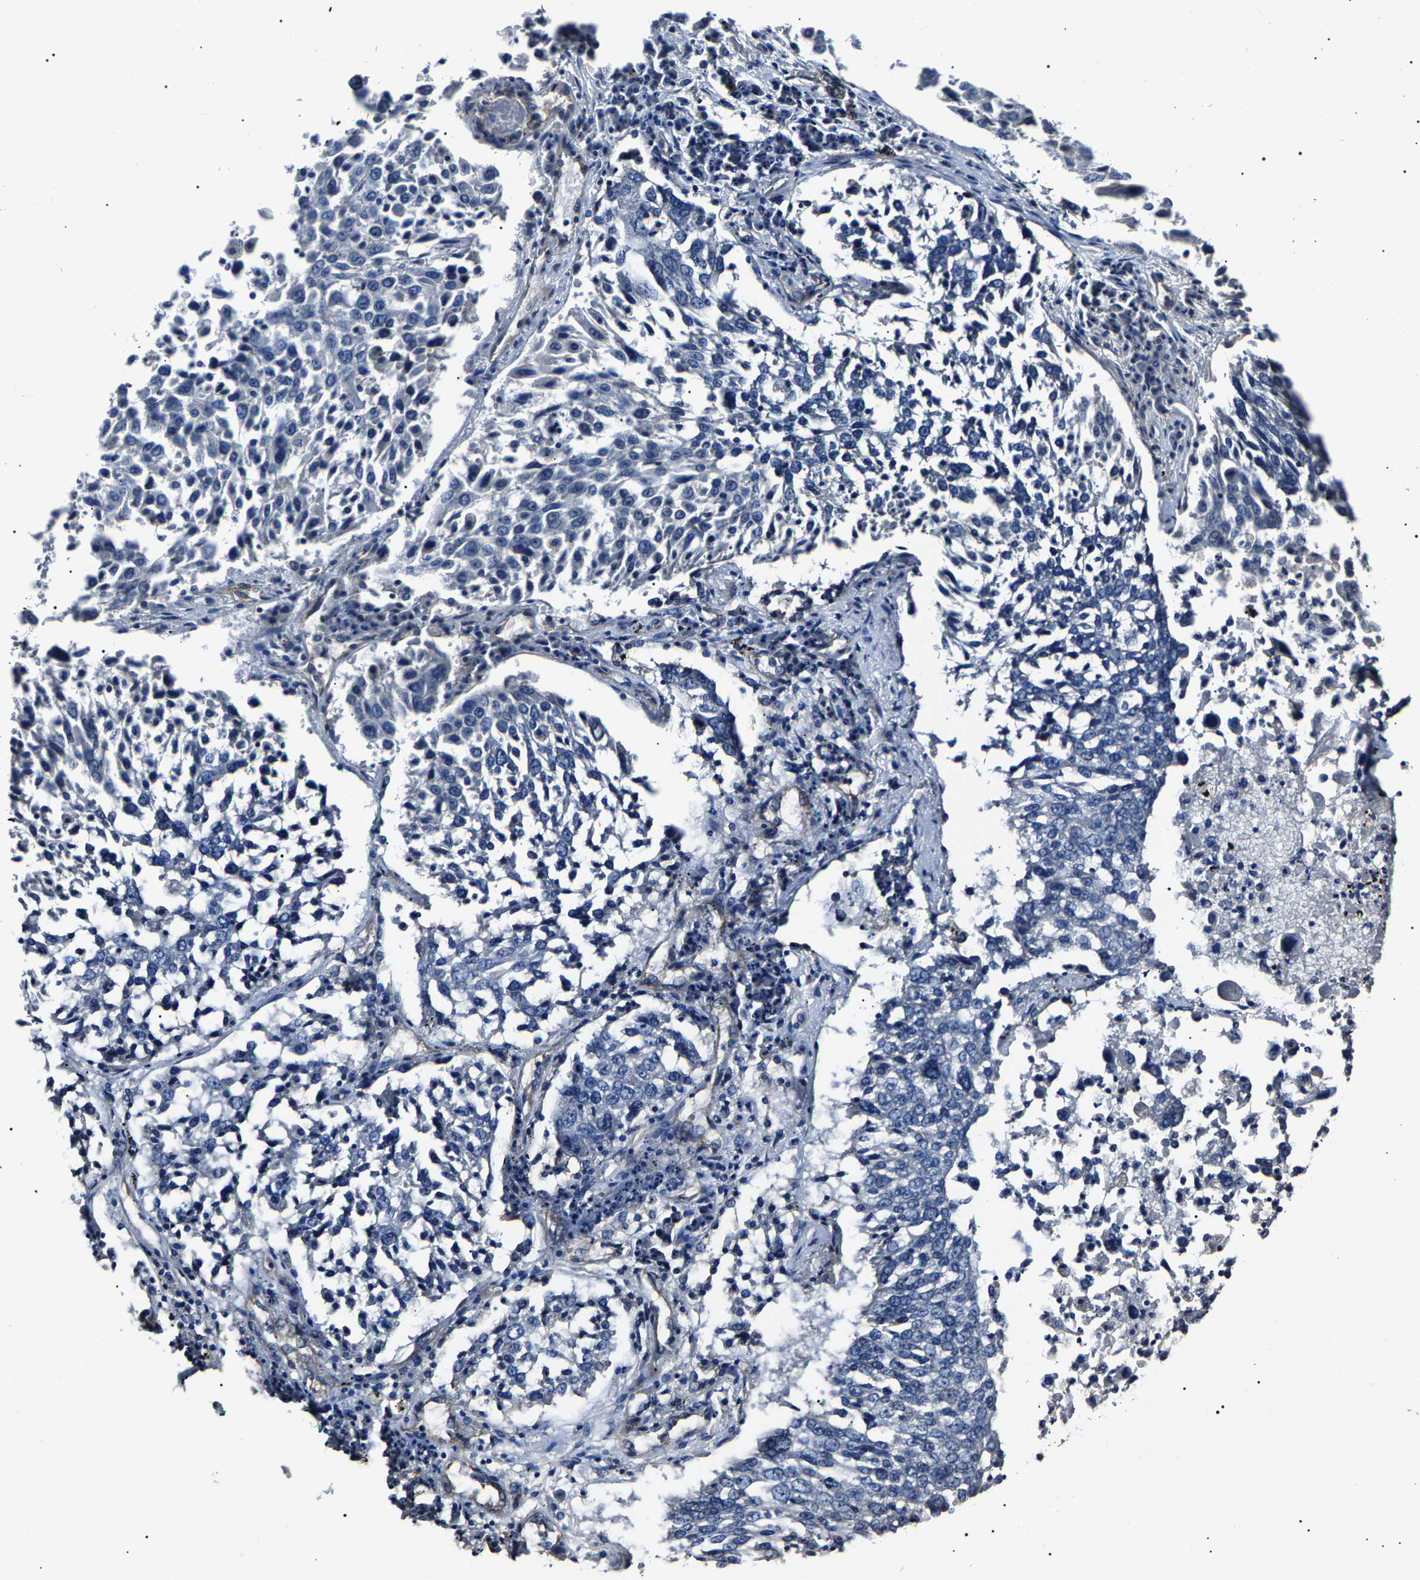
{"staining": {"intensity": "negative", "quantity": "none", "location": "none"}, "tissue": "lung cancer", "cell_type": "Tumor cells", "image_type": "cancer", "snomed": [{"axis": "morphology", "description": "Squamous cell carcinoma, NOS"}, {"axis": "topography", "description": "Lung"}], "caption": "This micrograph is of squamous cell carcinoma (lung) stained with immunohistochemistry (IHC) to label a protein in brown with the nuclei are counter-stained blue. There is no staining in tumor cells.", "gene": "KLHL42", "patient": {"sex": "male", "age": 65}}